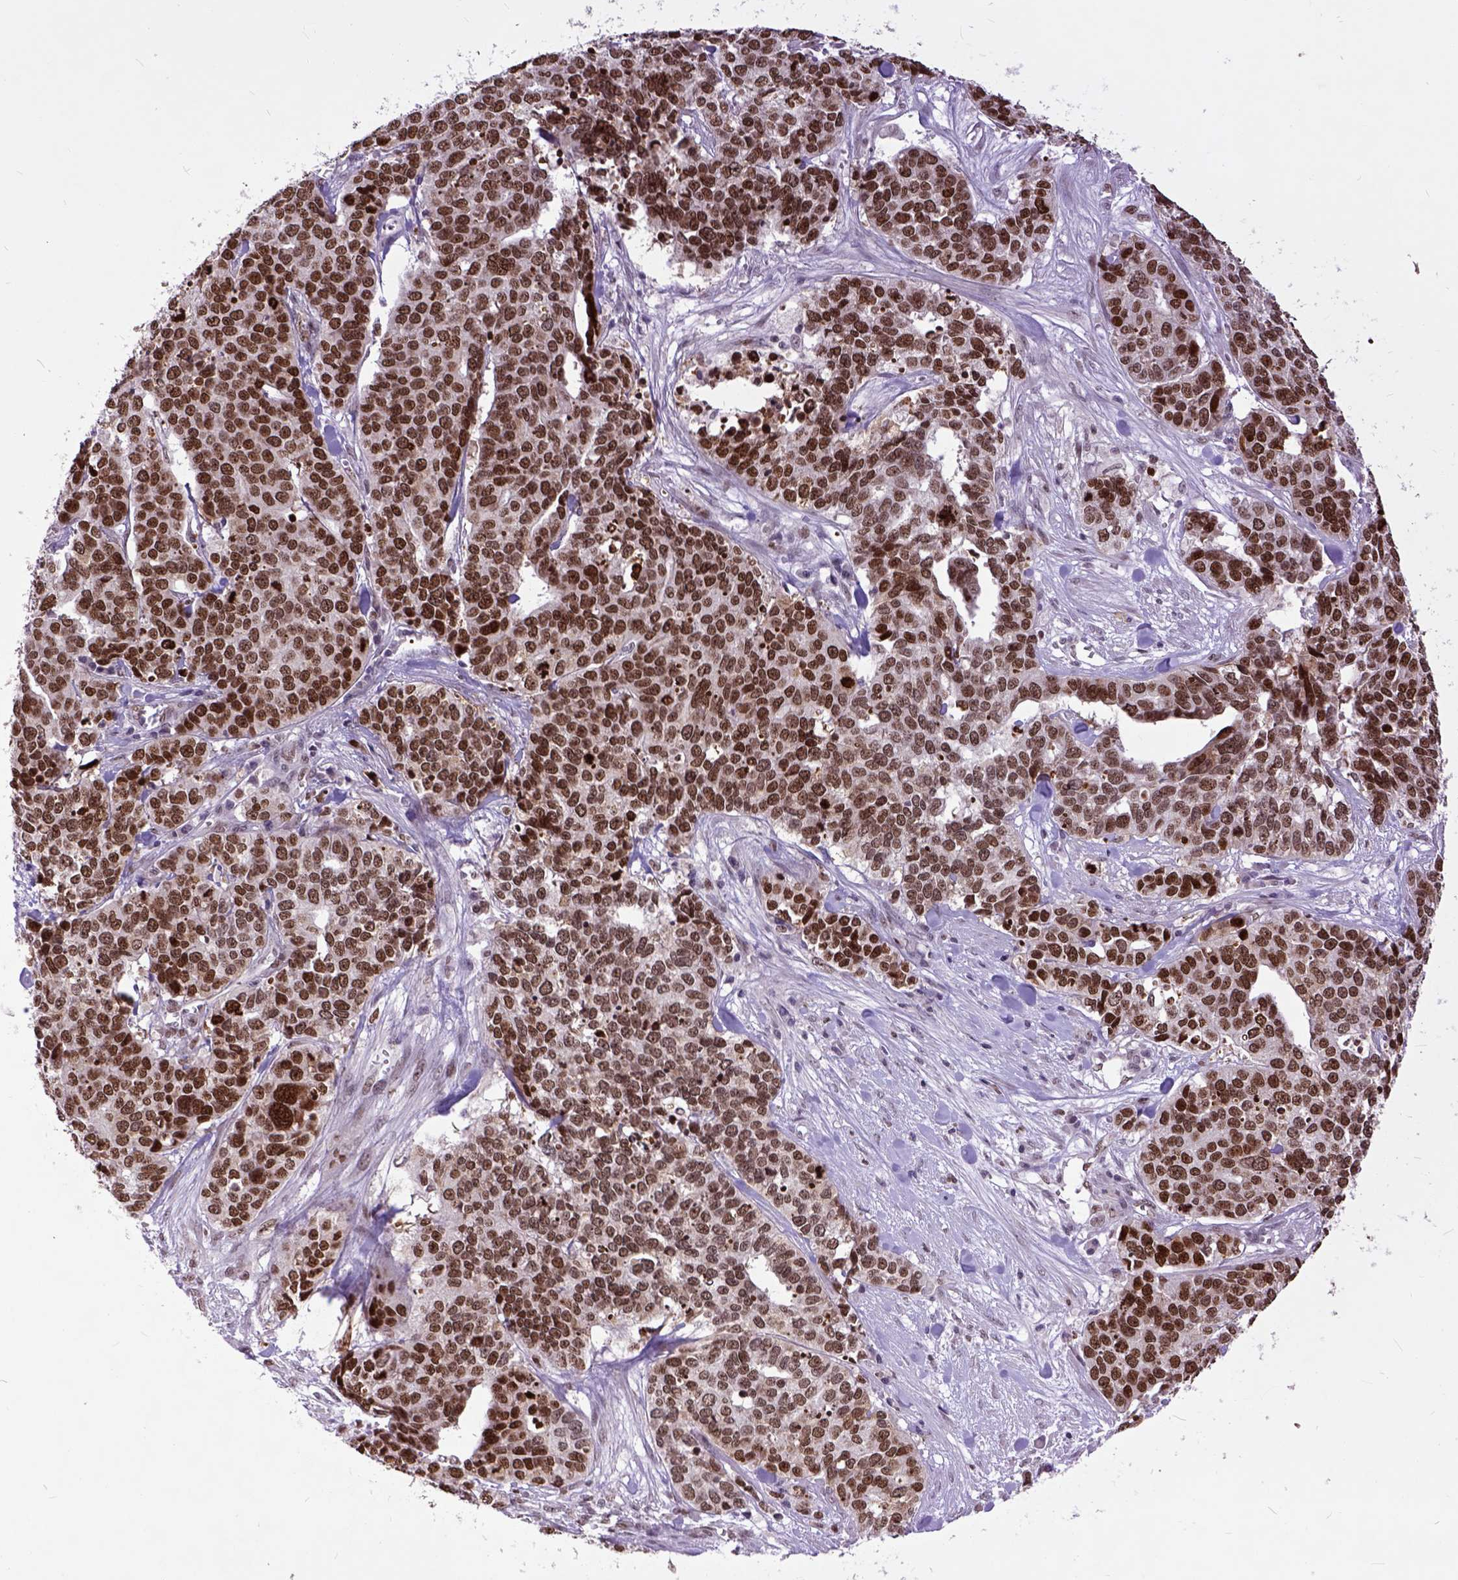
{"staining": {"intensity": "moderate", "quantity": ">75%", "location": "nuclear"}, "tissue": "ovarian cancer", "cell_type": "Tumor cells", "image_type": "cancer", "snomed": [{"axis": "morphology", "description": "Carcinoma, endometroid"}, {"axis": "topography", "description": "Ovary"}], "caption": "This photomicrograph exhibits immunohistochemistry staining of human ovarian cancer (endometroid carcinoma), with medium moderate nuclear expression in about >75% of tumor cells.", "gene": "RCC2", "patient": {"sex": "female", "age": 65}}